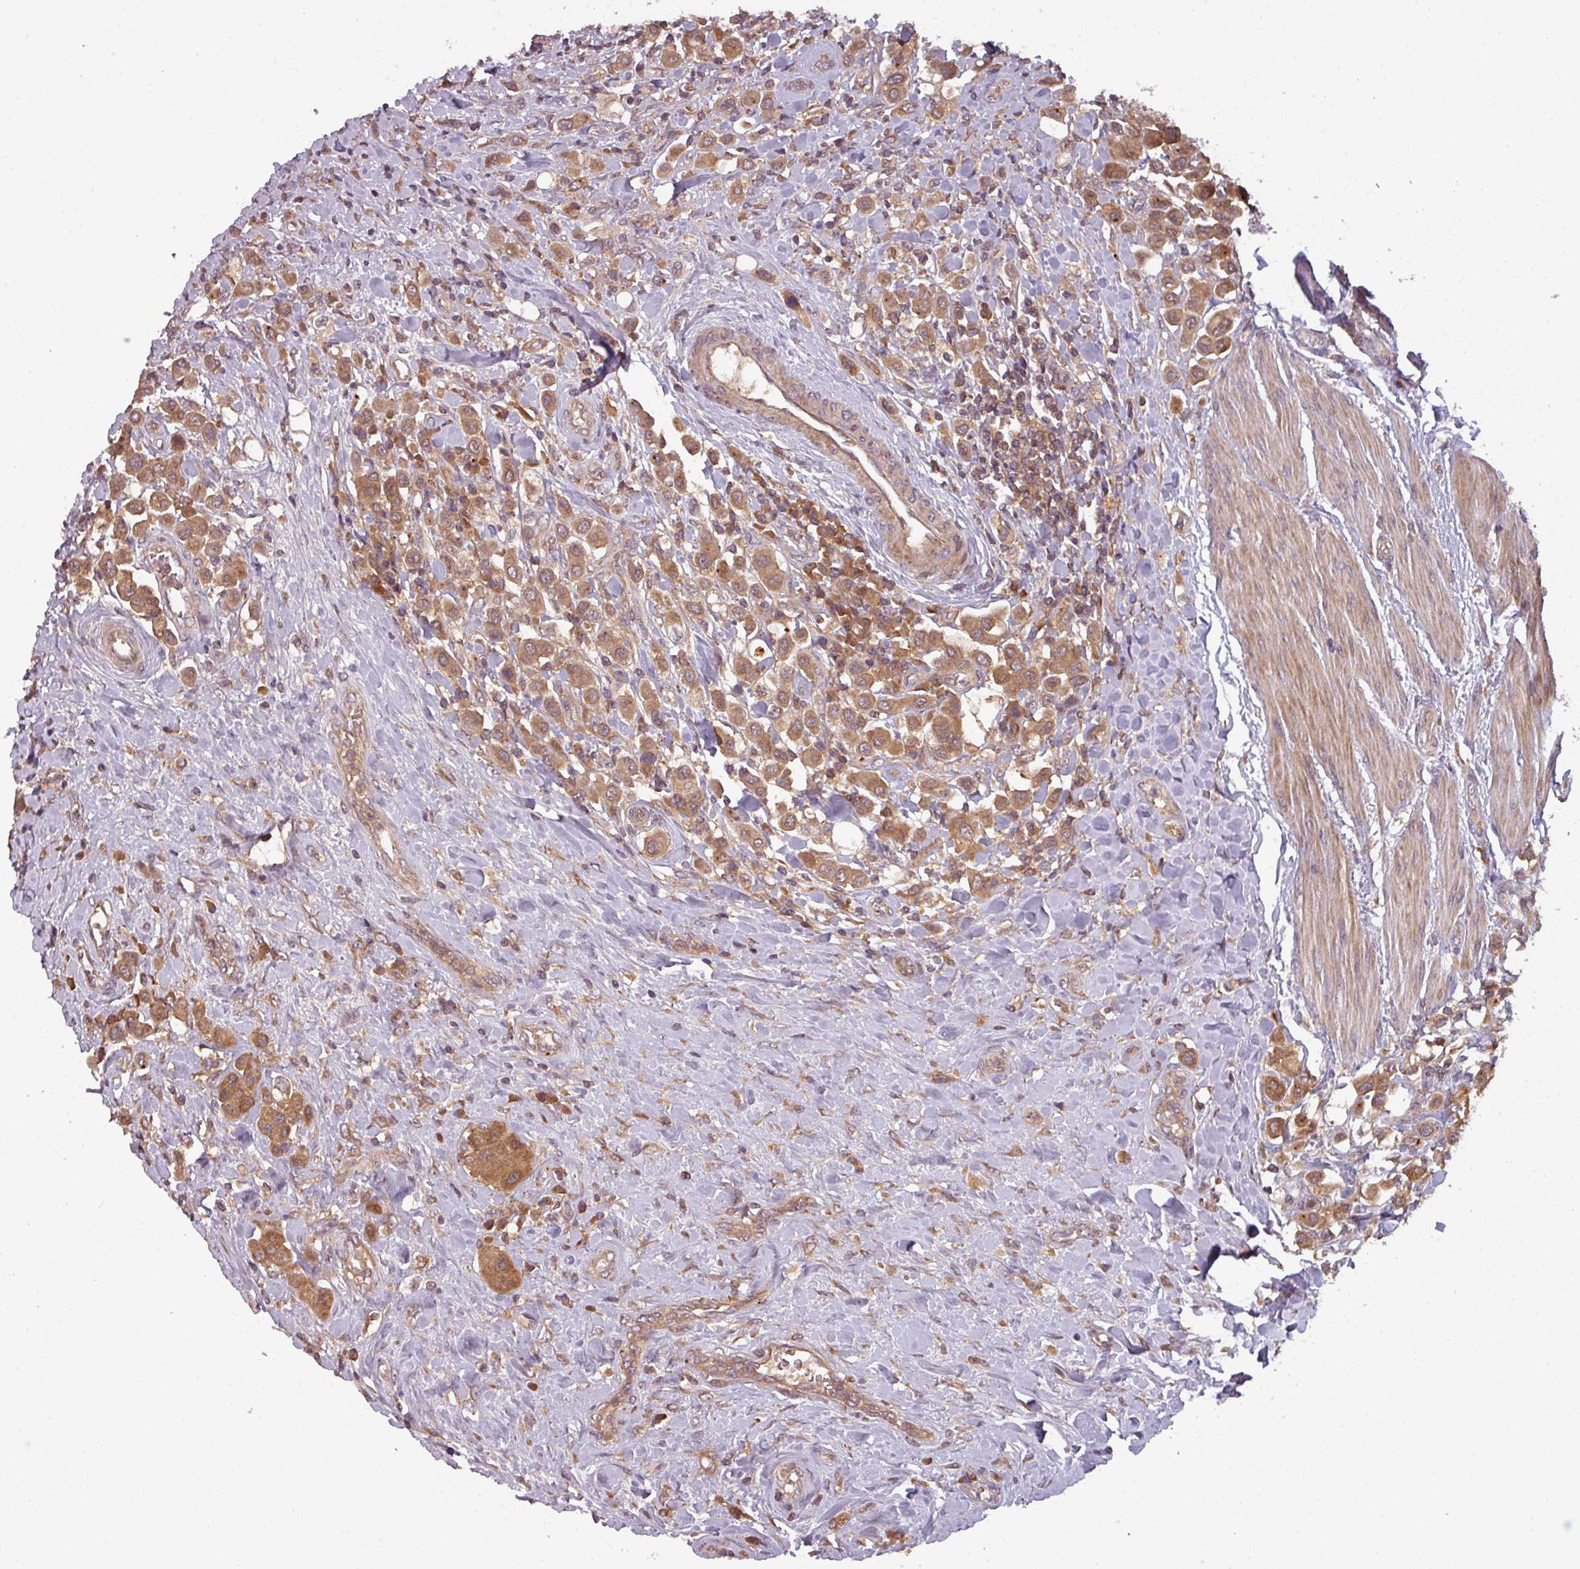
{"staining": {"intensity": "moderate", "quantity": ">75%", "location": "cytoplasmic/membranous"}, "tissue": "urothelial cancer", "cell_type": "Tumor cells", "image_type": "cancer", "snomed": [{"axis": "morphology", "description": "Urothelial carcinoma, High grade"}, {"axis": "topography", "description": "Urinary bladder"}], "caption": "Immunohistochemistry (IHC) micrograph of human urothelial carcinoma (high-grade) stained for a protein (brown), which reveals medium levels of moderate cytoplasmic/membranous staining in about >75% of tumor cells.", "gene": "GSKIP", "patient": {"sex": "male", "age": 50}}